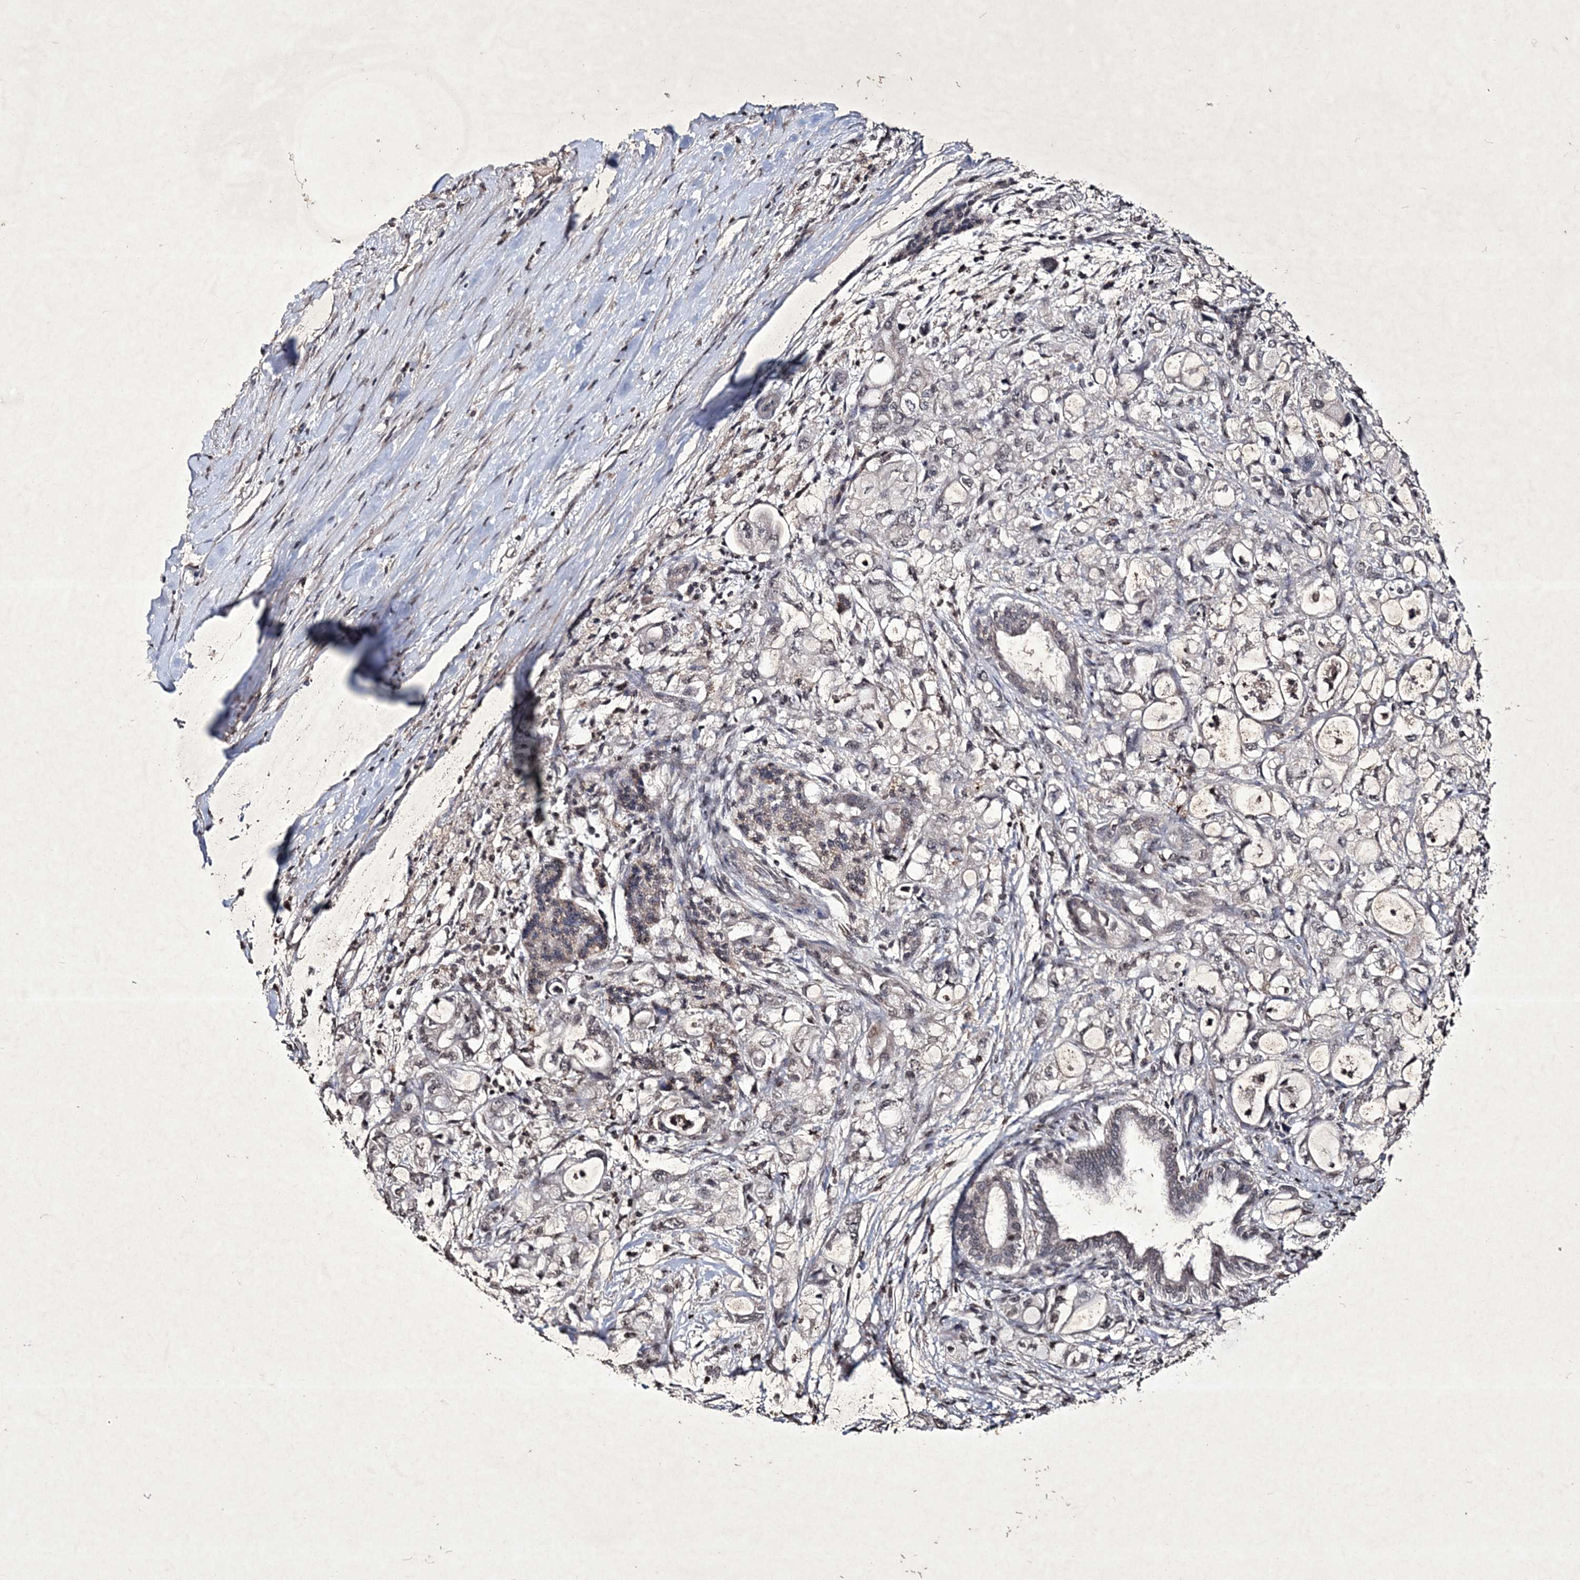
{"staining": {"intensity": "weak", "quantity": ">75%", "location": "cytoplasmic/membranous,nuclear"}, "tissue": "pancreatic cancer", "cell_type": "Tumor cells", "image_type": "cancer", "snomed": [{"axis": "morphology", "description": "Adenocarcinoma, NOS"}, {"axis": "topography", "description": "Pancreas"}], "caption": "Immunohistochemical staining of adenocarcinoma (pancreatic) reveals low levels of weak cytoplasmic/membranous and nuclear protein positivity in approximately >75% of tumor cells.", "gene": "SOWAHB", "patient": {"sex": "male", "age": 79}}